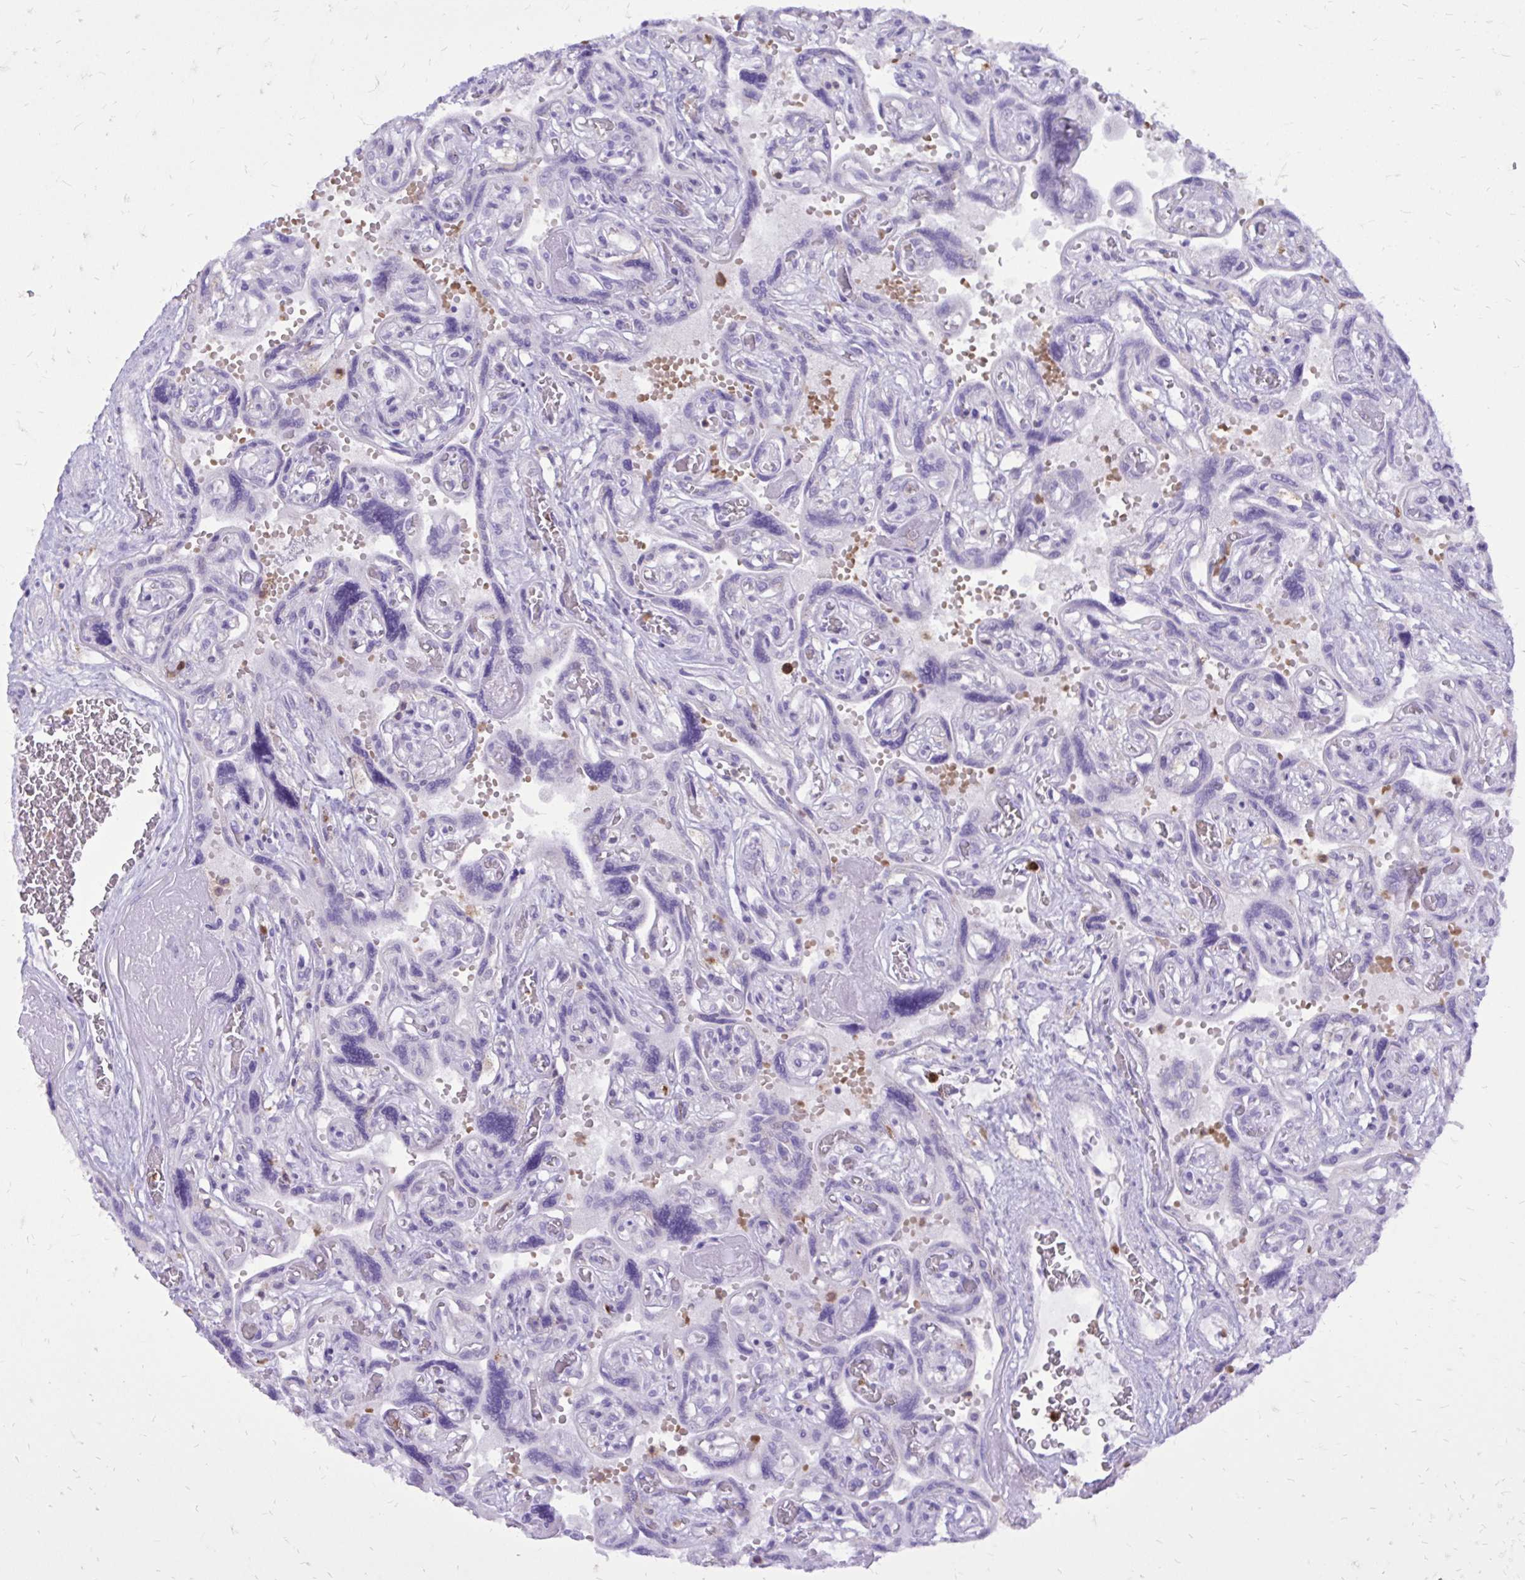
{"staining": {"intensity": "negative", "quantity": "none", "location": "none"}, "tissue": "placenta", "cell_type": "Decidual cells", "image_type": "normal", "snomed": [{"axis": "morphology", "description": "Normal tissue, NOS"}, {"axis": "topography", "description": "Placenta"}], "caption": "The IHC histopathology image has no significant positivity in decidual cells of placenta. (DAB (3,3'-diaminobenzidine) immunohistochemistry visualized using brightfield microscopy, high magnification).", "gene": "CAT", "patient": {"sex": "female", "age": 32}}